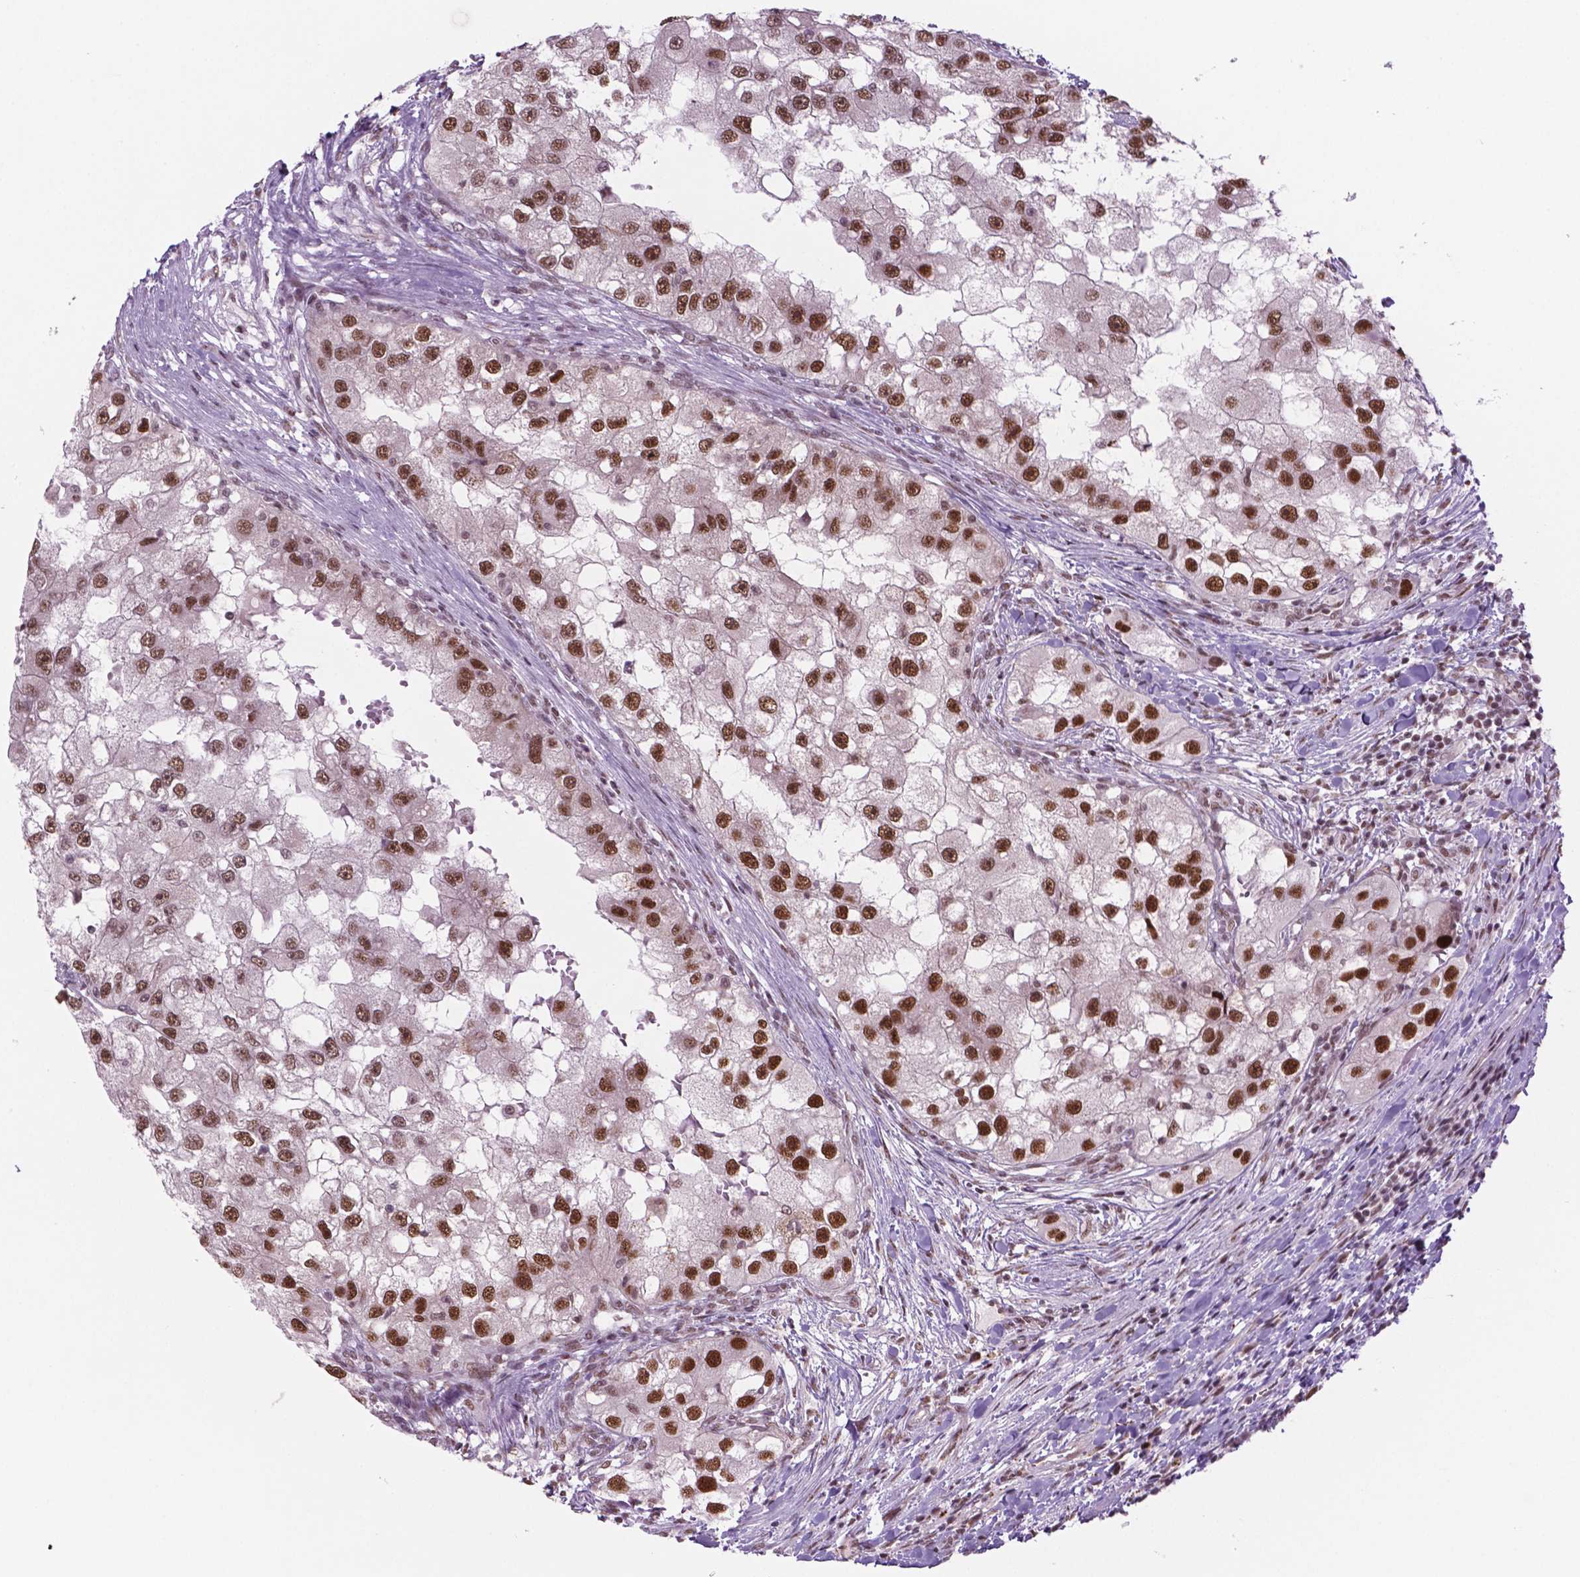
{"staining": {"intensity": "strong", "quantity": ">75%", "location": "nuclear"}, "tissue": "renal cancer", "cell_type": "Tumor cells", "image_type": "cancer", "snomed": [{"axis": "morphology", "description": "Adenocarcinoma, NOS"}, {"axis": "topography", "description": "Kidney"}], "caption": "Immunohistochemical staining of human renal cancer (adenocarcinoma) exhibits high levels of strong nuclear expression in approximately >75% of tumor cells.", "gene": "PHAX", "patient": {"sex": "male", "age": 63}}